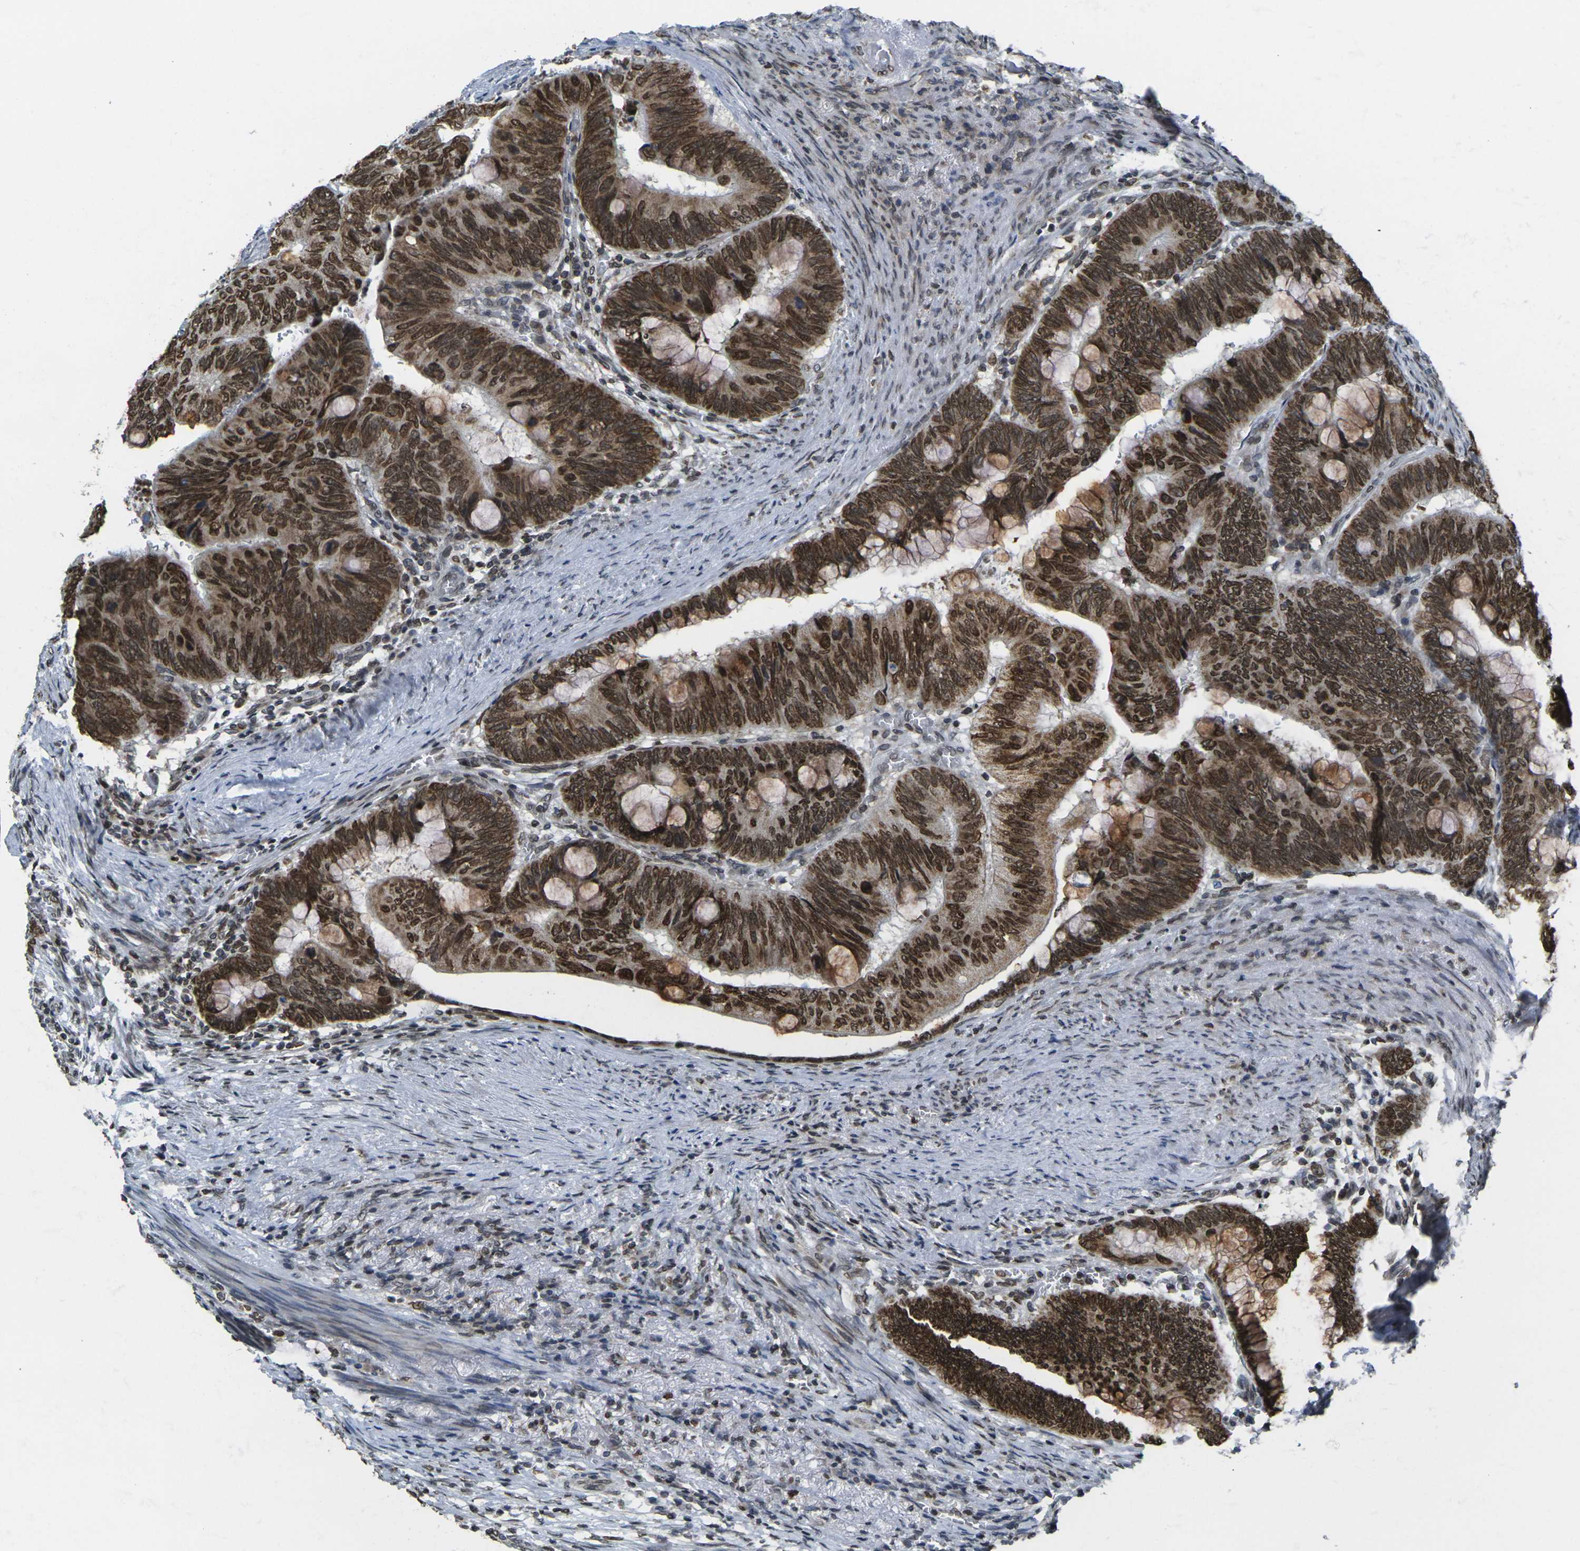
{"staining": {"intensity": "strong", "quantity": ">75%", "location": "cytoplasmic/membranous,nuclear"}, "tissue": "colorectal cancer", "cell_type": "Tumor cells", "image_type": "cancer", "snomed": [{"axis": "morphology", "description": "Normal tissue, NOS"}, {"axis": "morphology", "description": "Adenocarcinoma, NOS"}, {"axis": "topography", "description": "Rectum"}, {"axis": "topography", "description": "Peripheral nerve tissue"}], "caption": "The image displays a brown stain indicating the presence of a protein in the cytoplasmic/membranous and nuclear of tumor cells in adenocarcinoma (colorectal). (Brightfield microscopy of DAB IHC at high magnification).", "gene": "BRDT", "patient": {"sex": "male", "age": 92}}